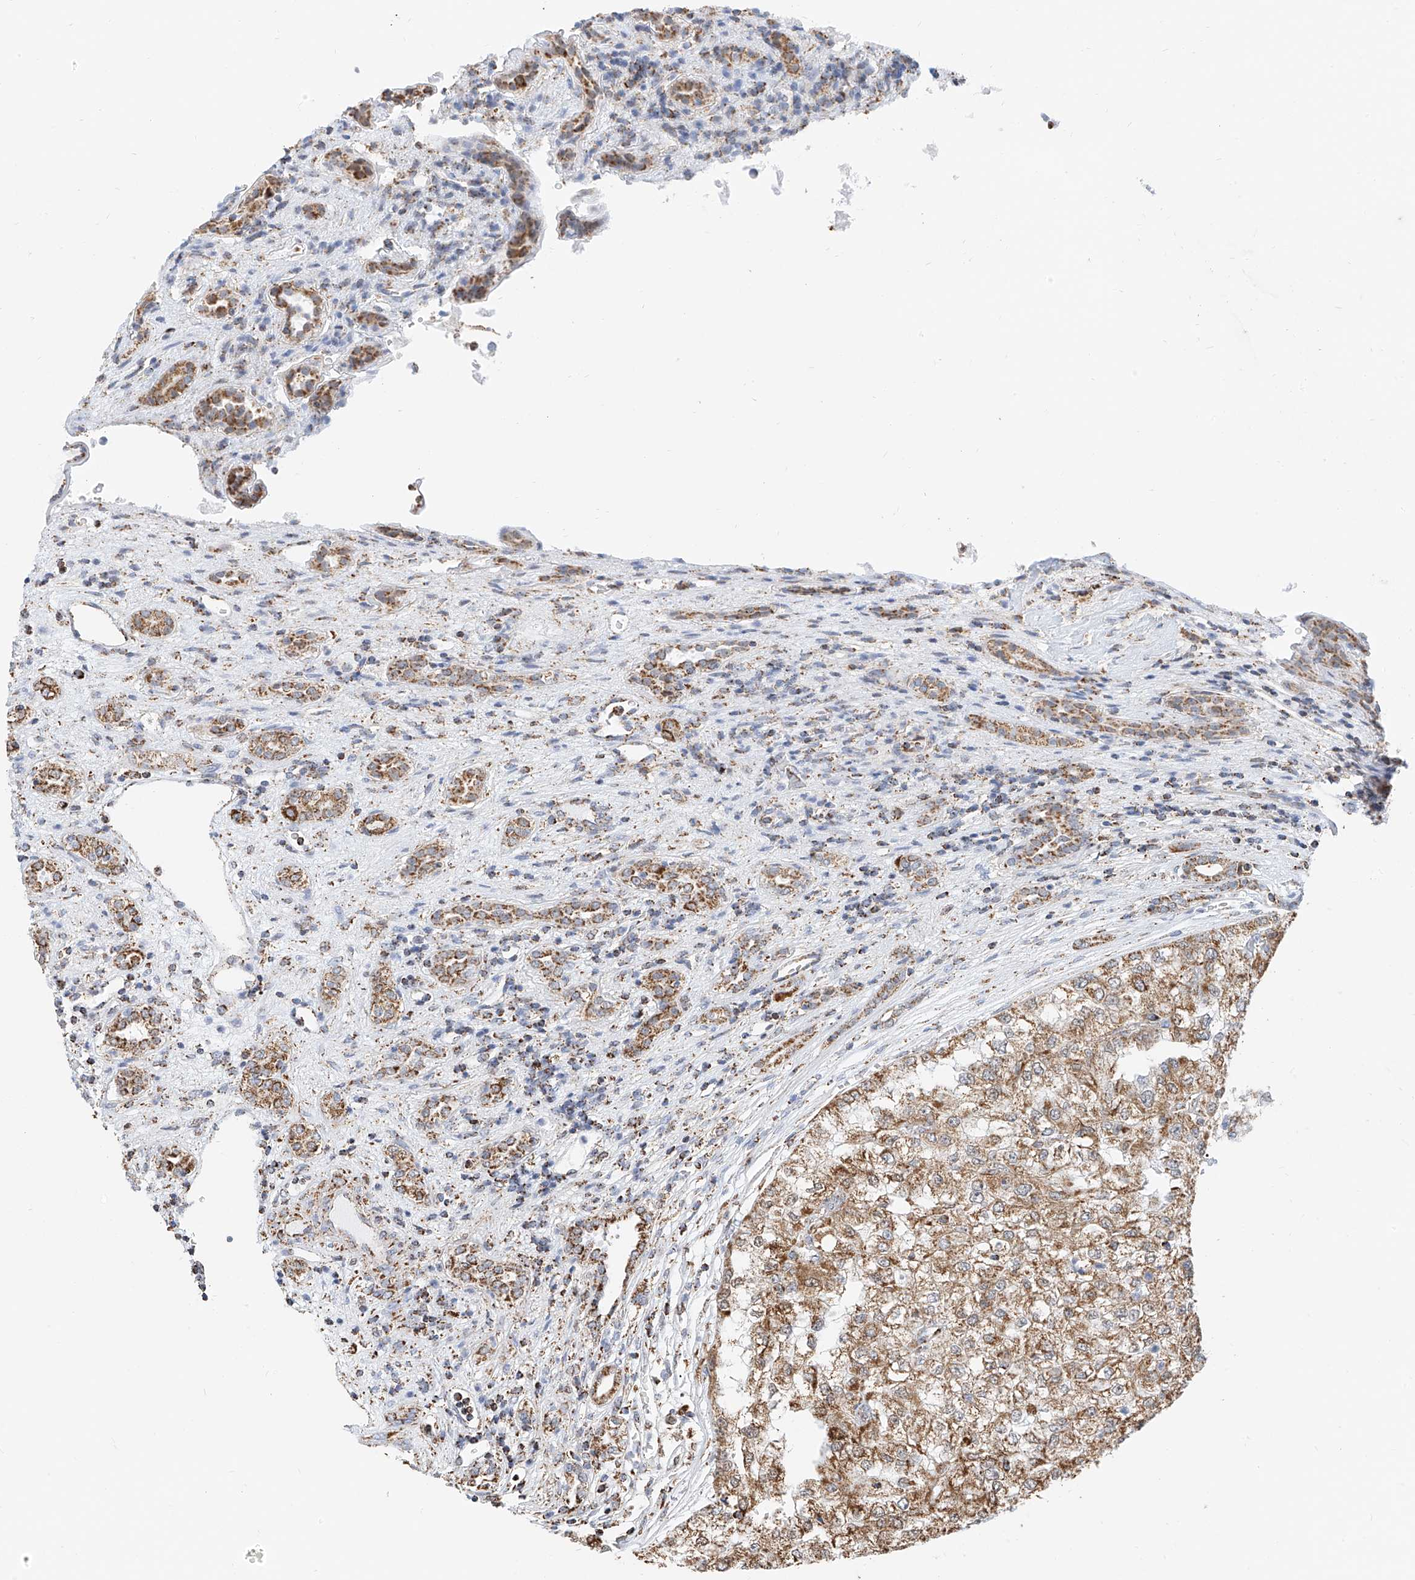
{"staining": {"intensity": "moderate", "quantity": ">75%", "location": "cytoplasmic/membranous"}, "tissue": "renal cancer", "cell_type": "Tumor cells", "image_type": "cancer", "snomed": [{"axis": "morphology", "description": "Adenocarcinoma, NOS"}, {"axis": "topography", "description": "Kidney"}], "caption": "IHC (DAB (3,3'-diaminobenzidine)) staining of human adenocarcinoma (renal) exhibits moderate cytoplasmic/membranous protein expression in approximately >75% of tumor cells.", "gene": "NALCN", "patient": {"sex": "female", "age": 54}}